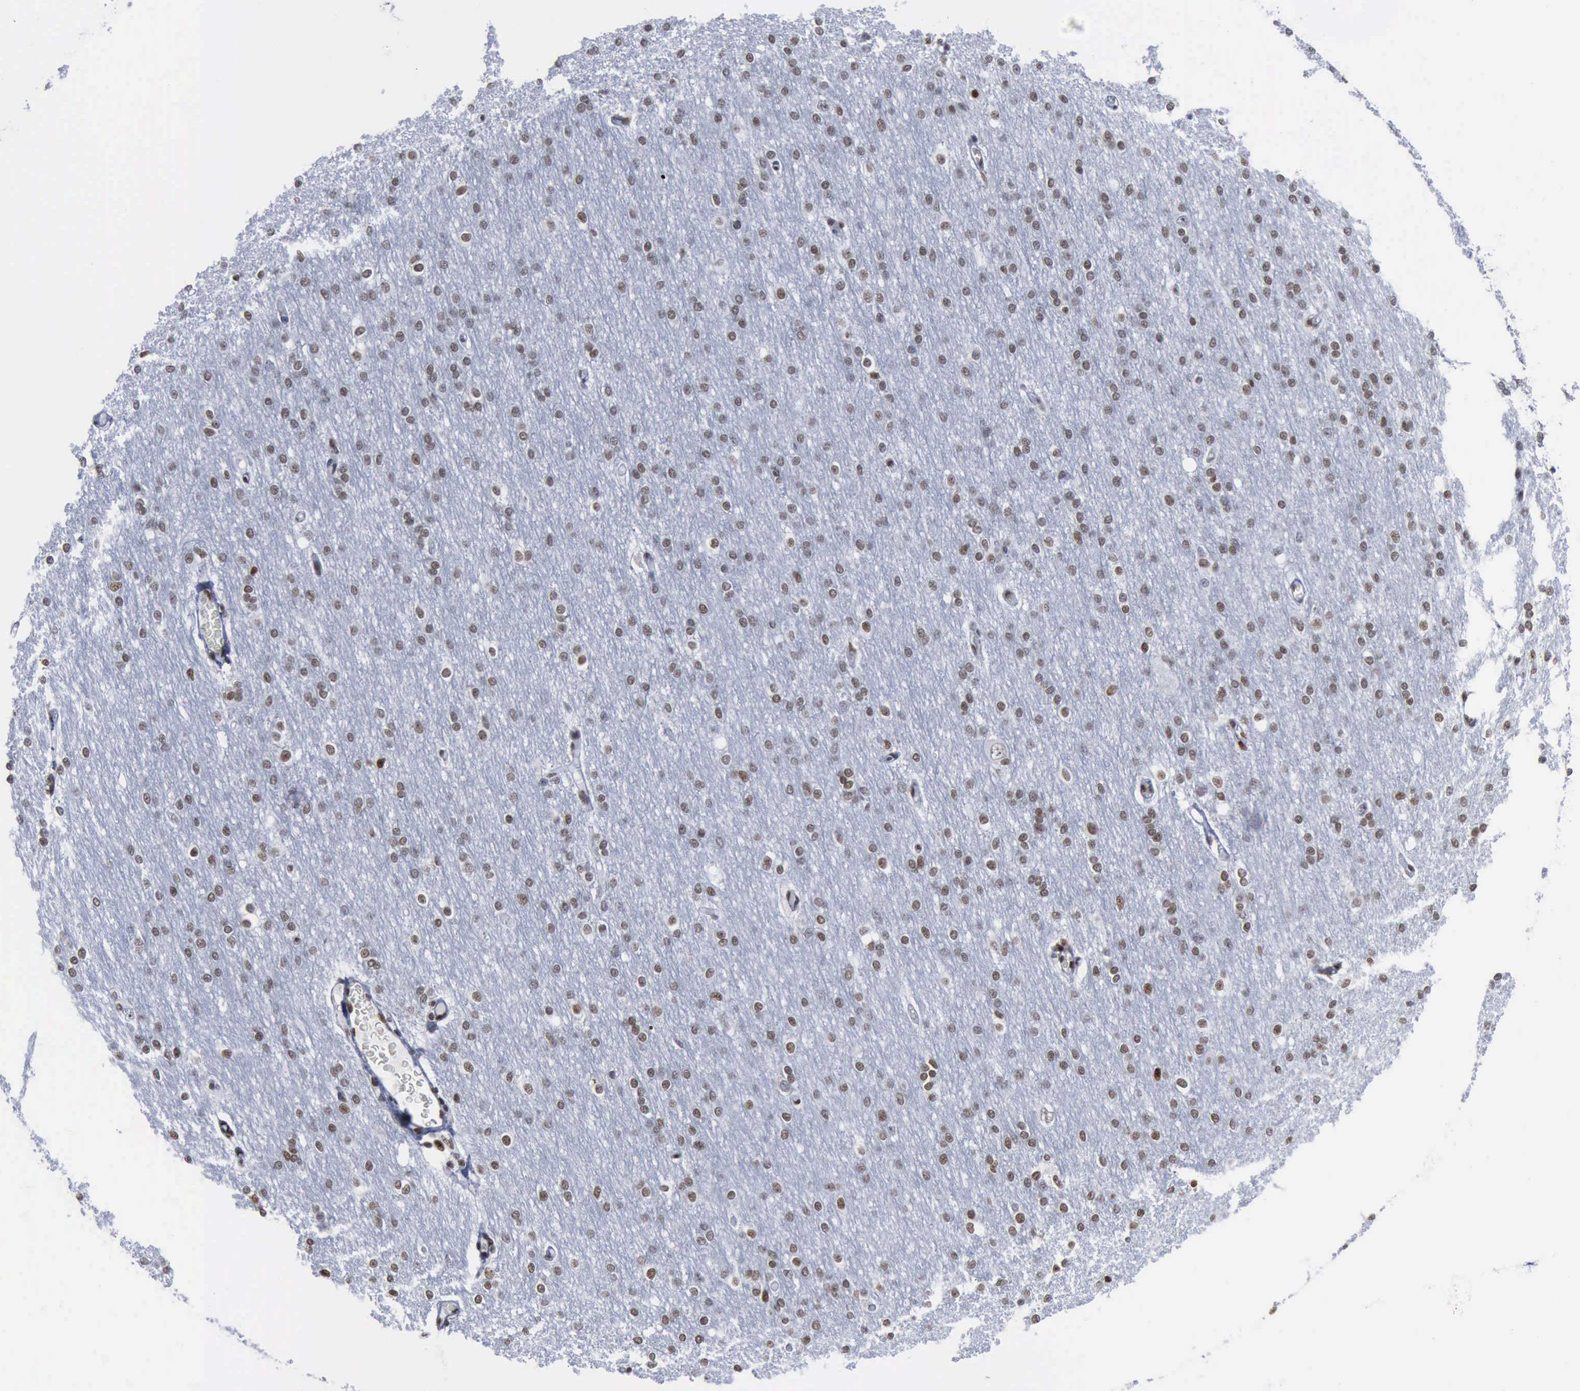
{"staining": {"intensity": "negative", "quantity": "none", "location": "none"}, "tissue": "cerebral cortex", "cell_type": "Endothelial cells", "image_type": "normal", "snomed": [{"axis": "morphology", "description": "Normal tissue, NOS"}, {"axis": "morphology", "description": "Inflammation, NOS"}, {"axis": "topography", "description": "Cerebral cortex"}], "caption": "Immunohistochemical staining of normal human cerebral cortex exhibits no significant positivity in endothelial cells.", "gene": "PCNA", "patient": {"sex": "male", "age": 6}}